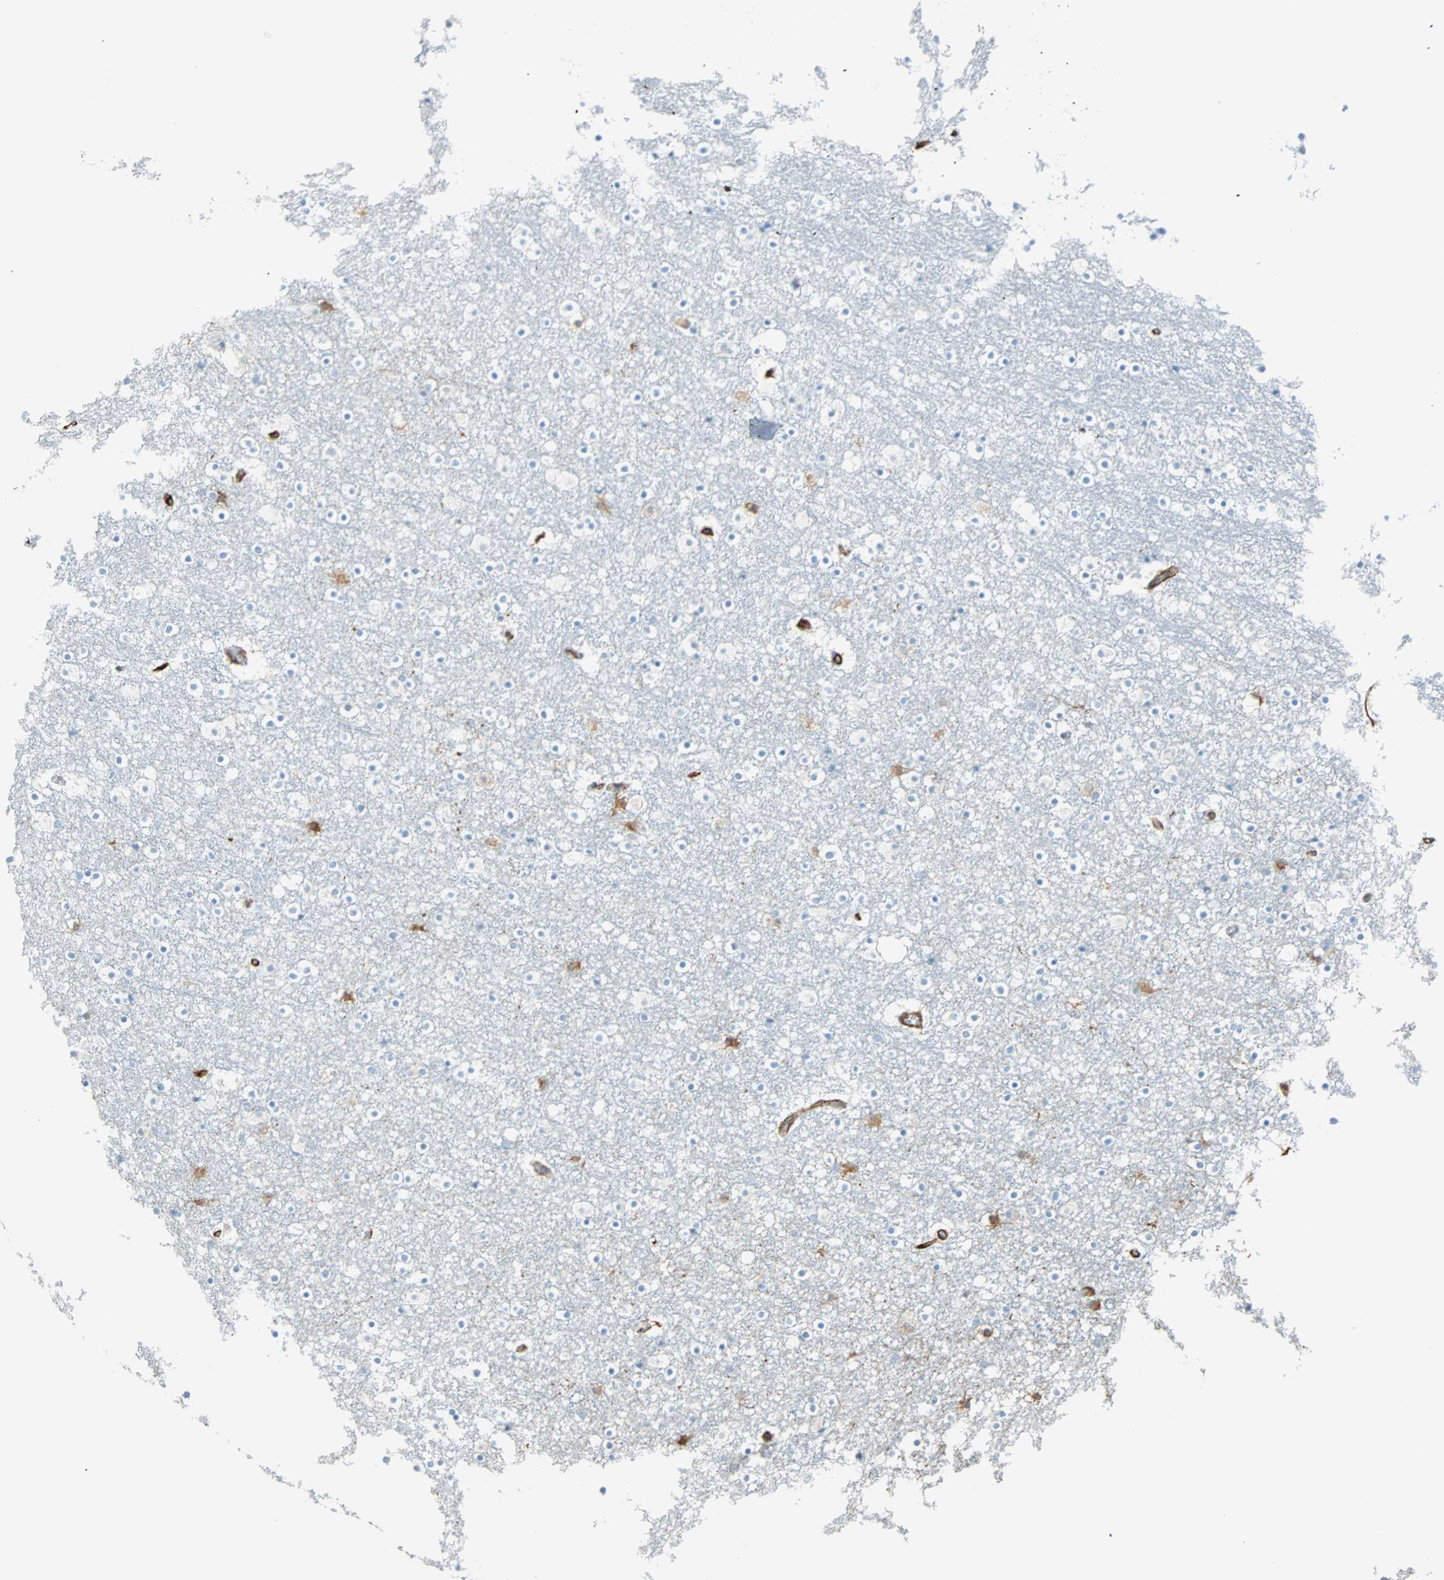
{"staining": {"intensity": "negative", "quantity": "none", "location": "none"}, "tissue": "caudate", "cell_type": "Glial cells", "image_type": "normal", "snomed": [{"axis": "morphology", "description": "Normal tissue, NOS"}, {"axis": "topography", "description": "Lateral ventricle wall"}], "caption": "Immunohistochemical staining of benign human caudate exhibits no significant staining in glial cells. (DAB (3,3'-diaminobenzidine) immunohistochemistry (IHC) visualized using brightfield microscopy, high magnification).", "gene": "NES", "patient": {"sex": "male", "age": 45}}